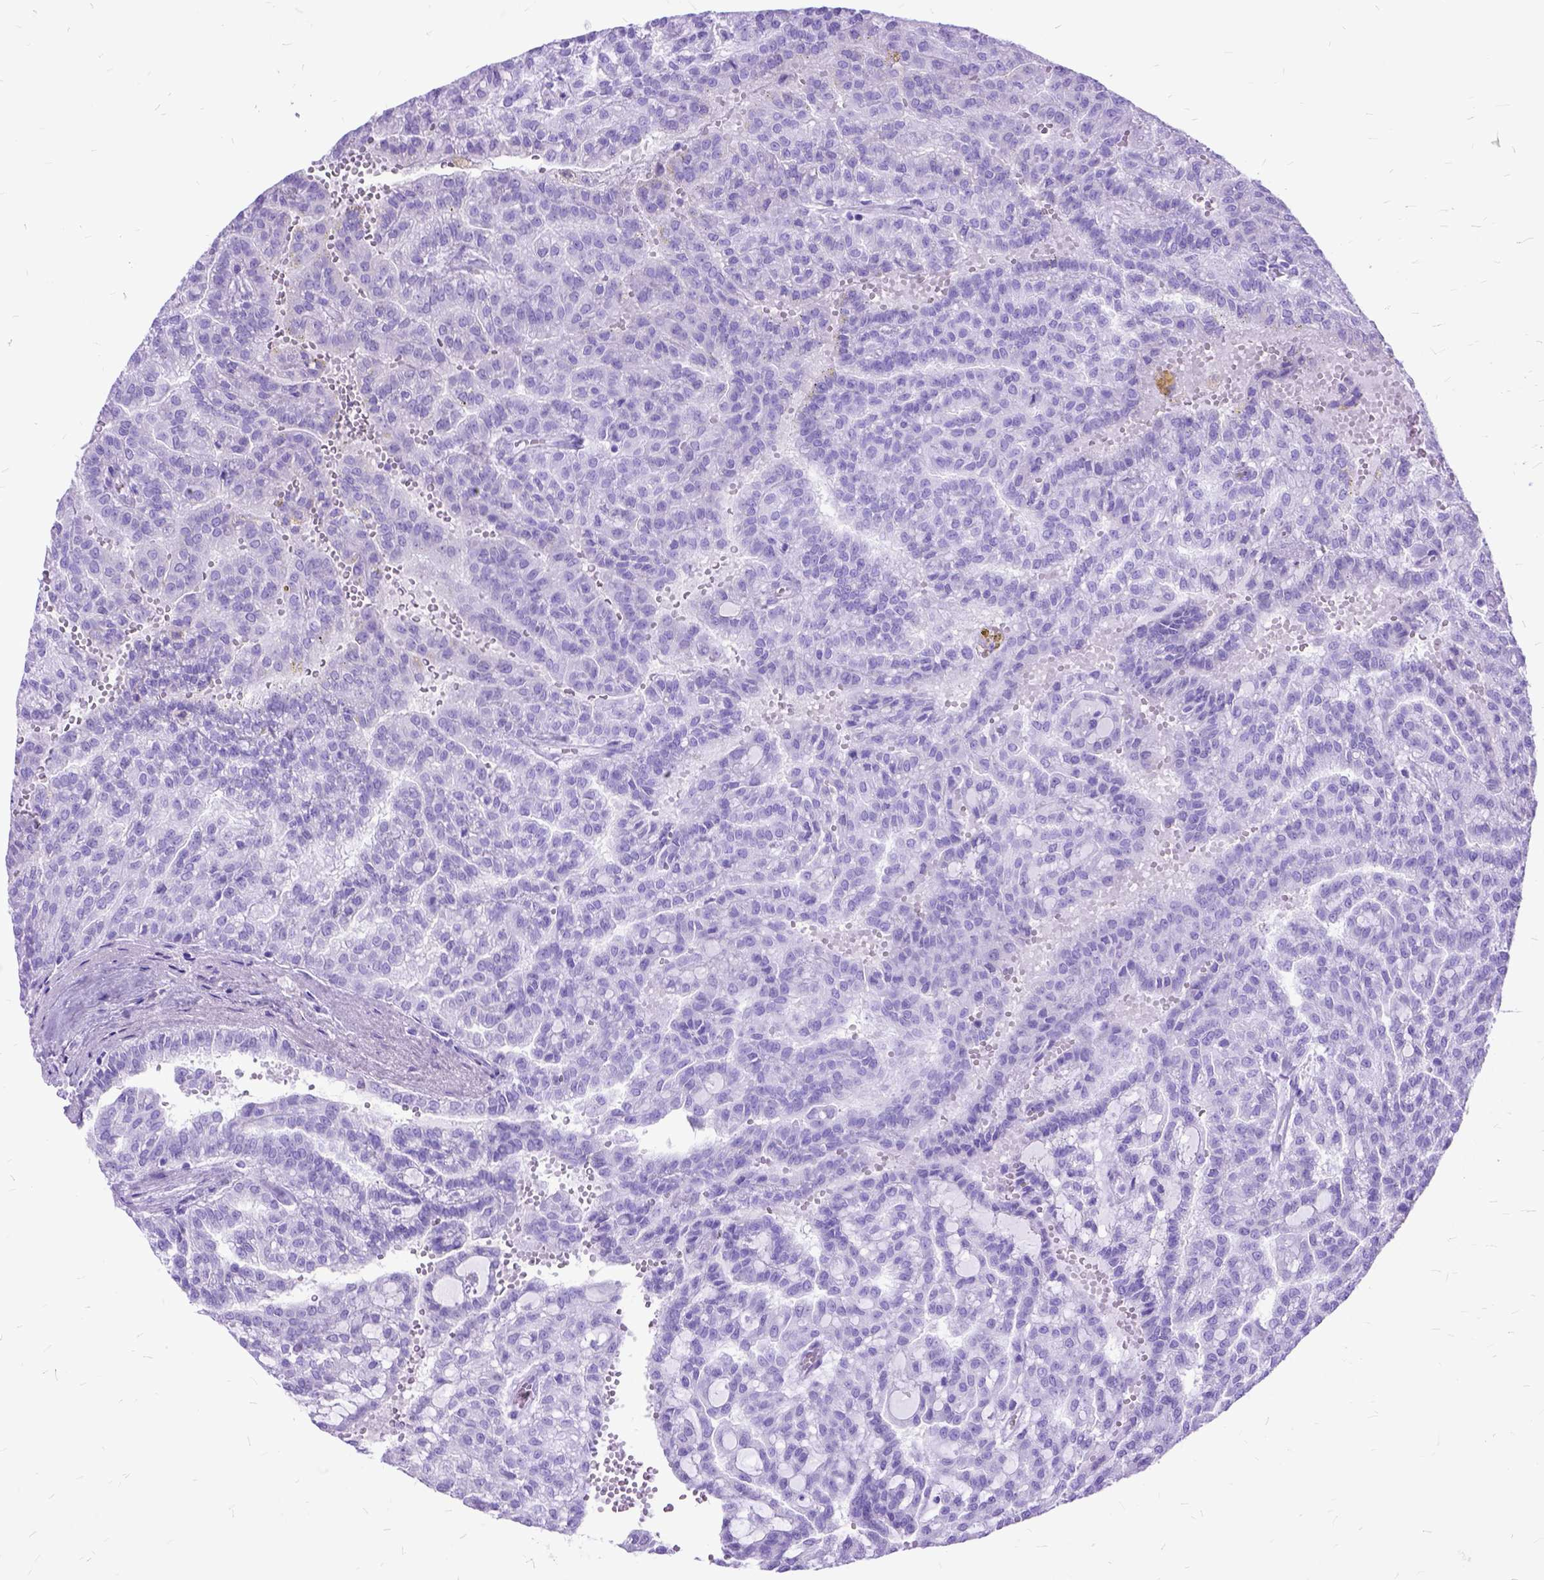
{"staining": {"intensity": "negative", "quantity": "none", "location": "none"}, "tissue": "renal cancer", "cell_type": "Tumor cells", "image_type": "cancer", "snomed": [{"axis": "morphology", "description": "Adenocarcinoma, NOS"}, {"axis": "topography", "description": "Kidney"}], "caption": "DAB (3,3'-diaminobenzidine) immunohistochemical staining of renal cancer (adenocarcinoma) demonstrates no significant staining in tumor cells.", "gene": "DNAH2", "patient": {"sex": "male", "age": 63}}